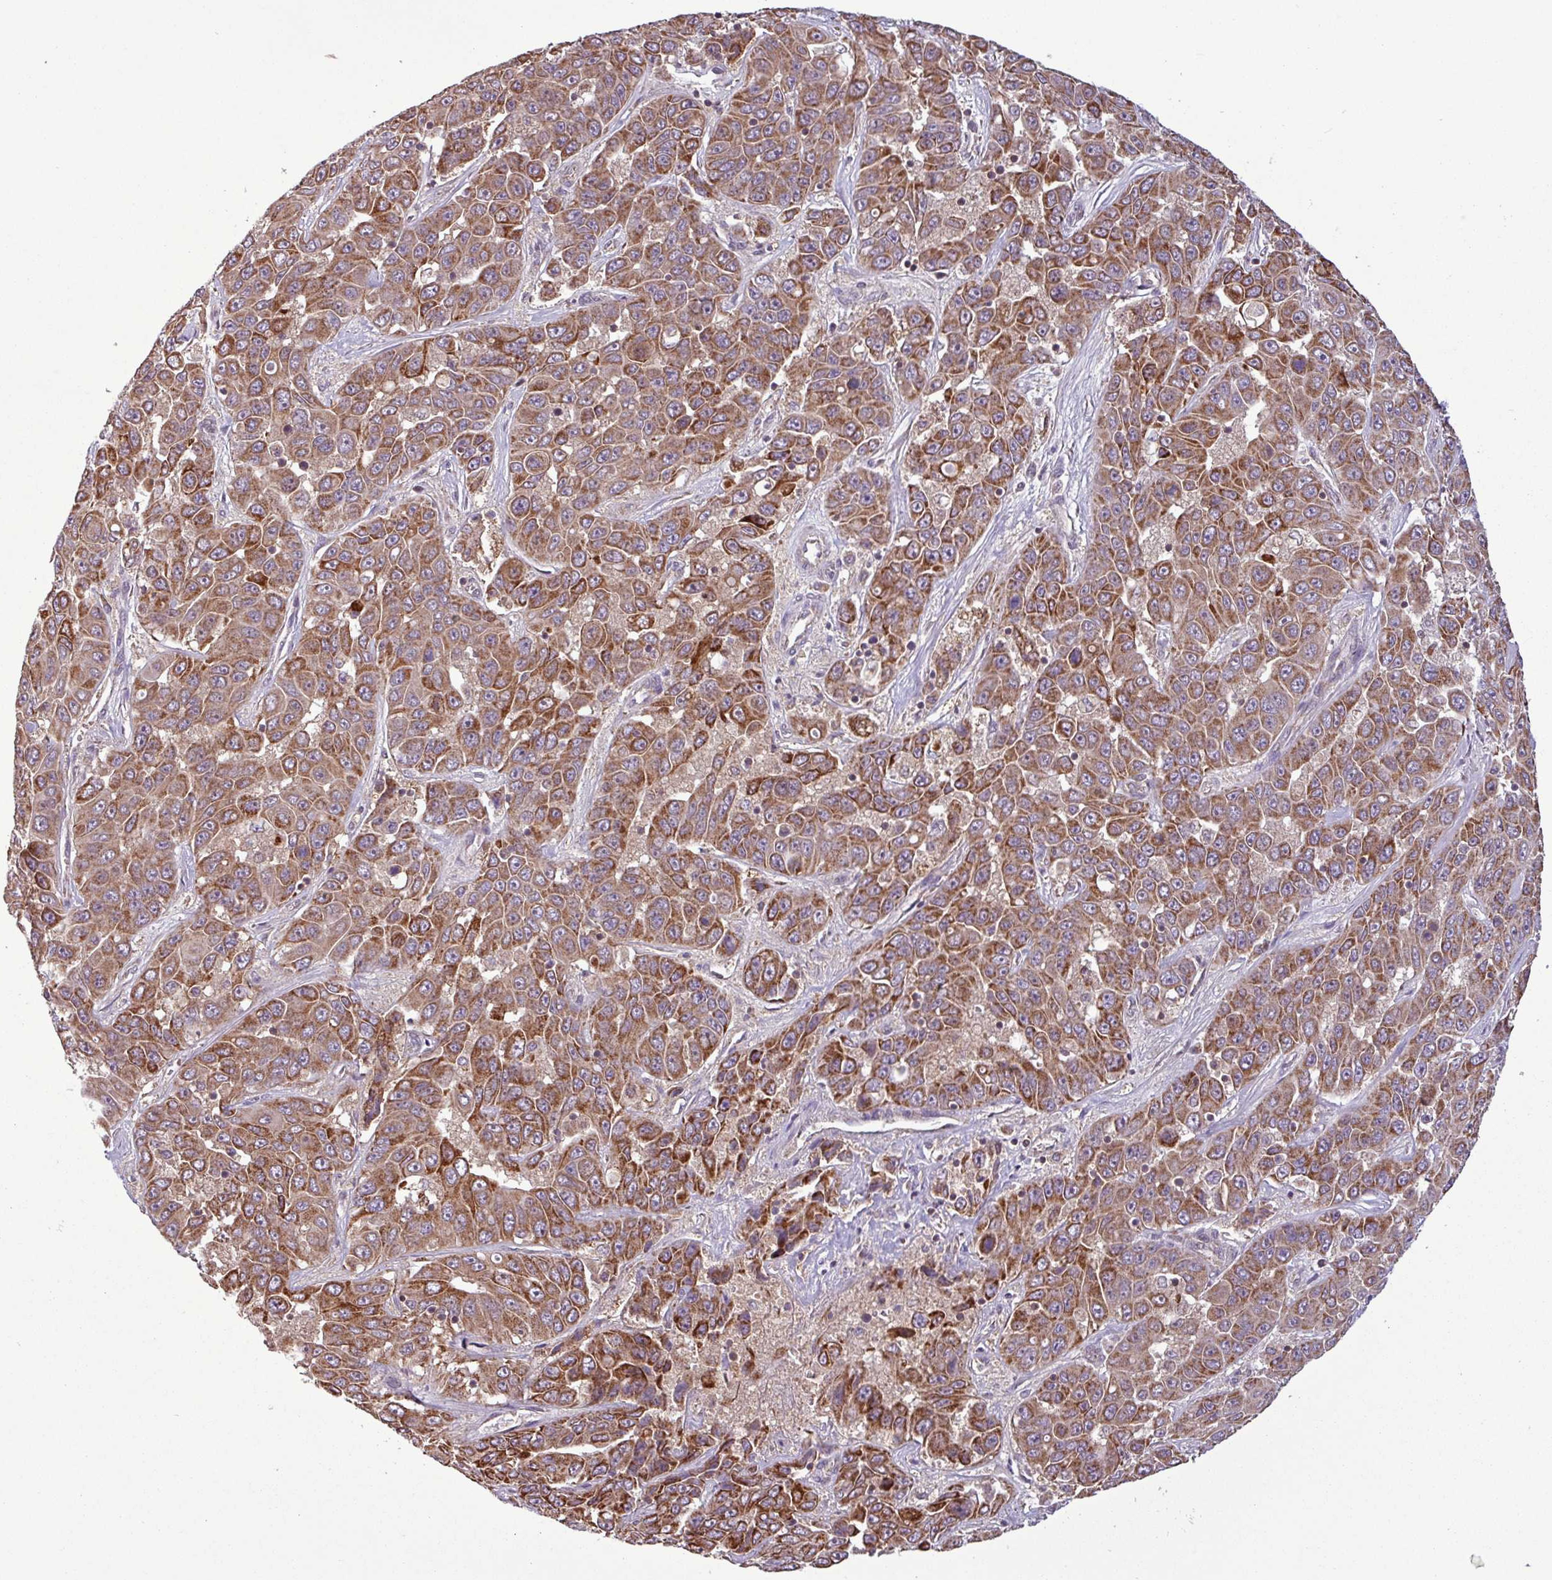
{"staining": {"intensity": "strong", "quantity": ">75%", "location": "cytoplasmic/membranous"}, "tissue": "liver cancer", "cell_type": "Tumor cells", "image_type": "cancer", "snomed": [{"axis": "morphology", "description": "Cholangiocarcinoma"}, {"axis": "topography", "description": "Liver"}], "caption": "Liver cancer was stained to show a protein in brown. There is high levels of strong cytoplasmic/membranous positivity in approximately >75% of tumor cells.", "gene": "MCTP2", "patient": {"sex": "female", "age": 52}}